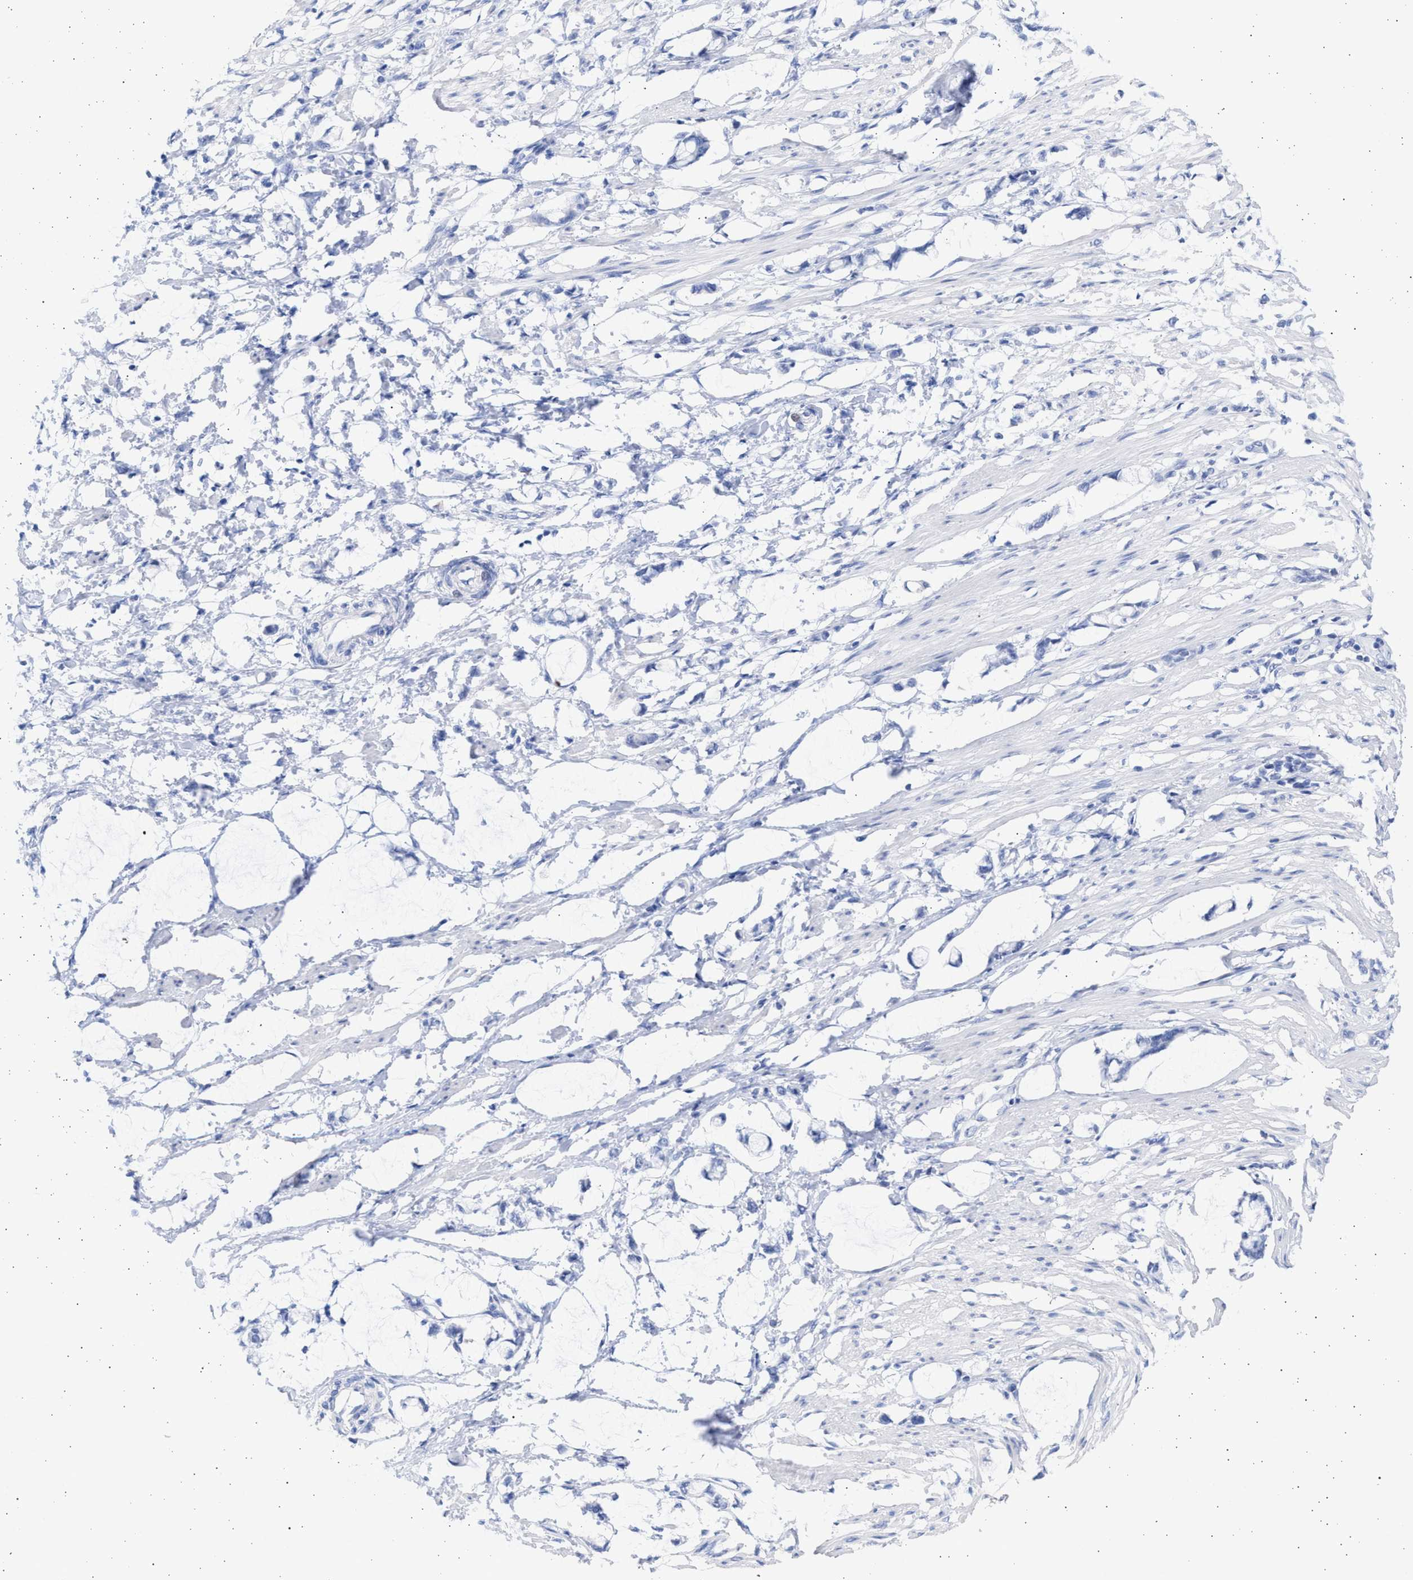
{"staining": {"intensity": "negative", "quantity": "none", "location": "none"}, "tissue": "smooth muscle", "cell_type": "Smooth muscle cells", "image_type": "normal", "snomed": [{"axis": "morphology", "description": "Normal tissue, NOS"}, {"axis": "morphology", "description": "Adenocarcinoma, NOS"}, {"axis": "topography", "description": "Smooth muscle"}, {"axis": "topography", "description": "Colon"}], "caption": "Smooth muscle stained for a protein using IHC shows no expression smooth muscle cells.", "gene": "ALDOC", "patient": {"sex": "male", "age": 14}}